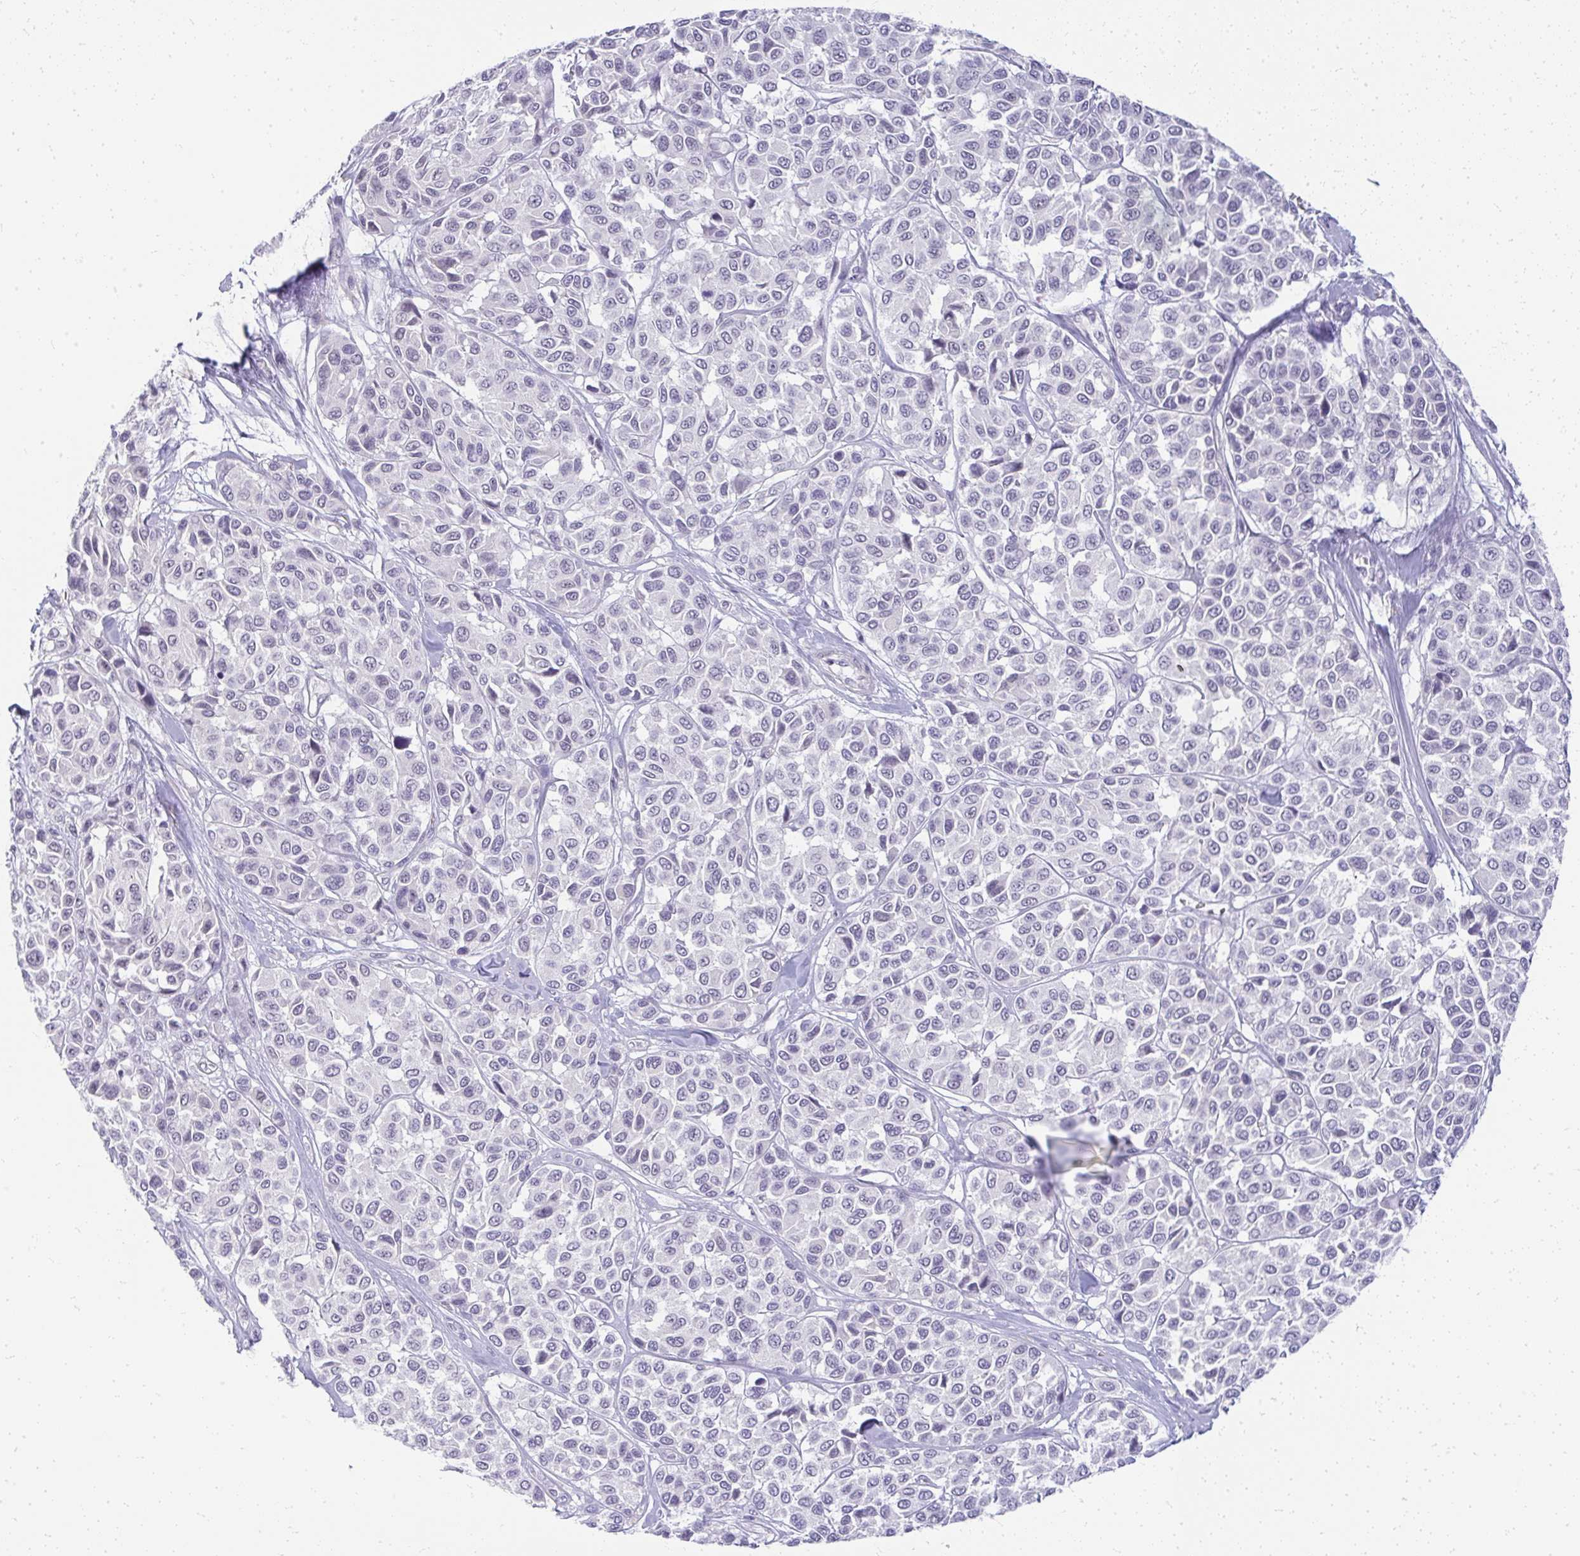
{"staining": {"intensity": "negative", "quantity": "none", "location": "none"}, "tissue": "melanoma", "cell_type": "Tumor cells", "image_type": "cancer", "snomed": [{"axis": "morphology", "description": "Malignant melanoma, NOS"}, {"axis": "topography", "description": "Skin"}], "caption": "This is an immunohistochemistry (IHC) histopathology image of malignant melanoma. There is no positivity in tumor cells.", "gene": "TEX33", "patient": {"sex": "female", "age": 66}}